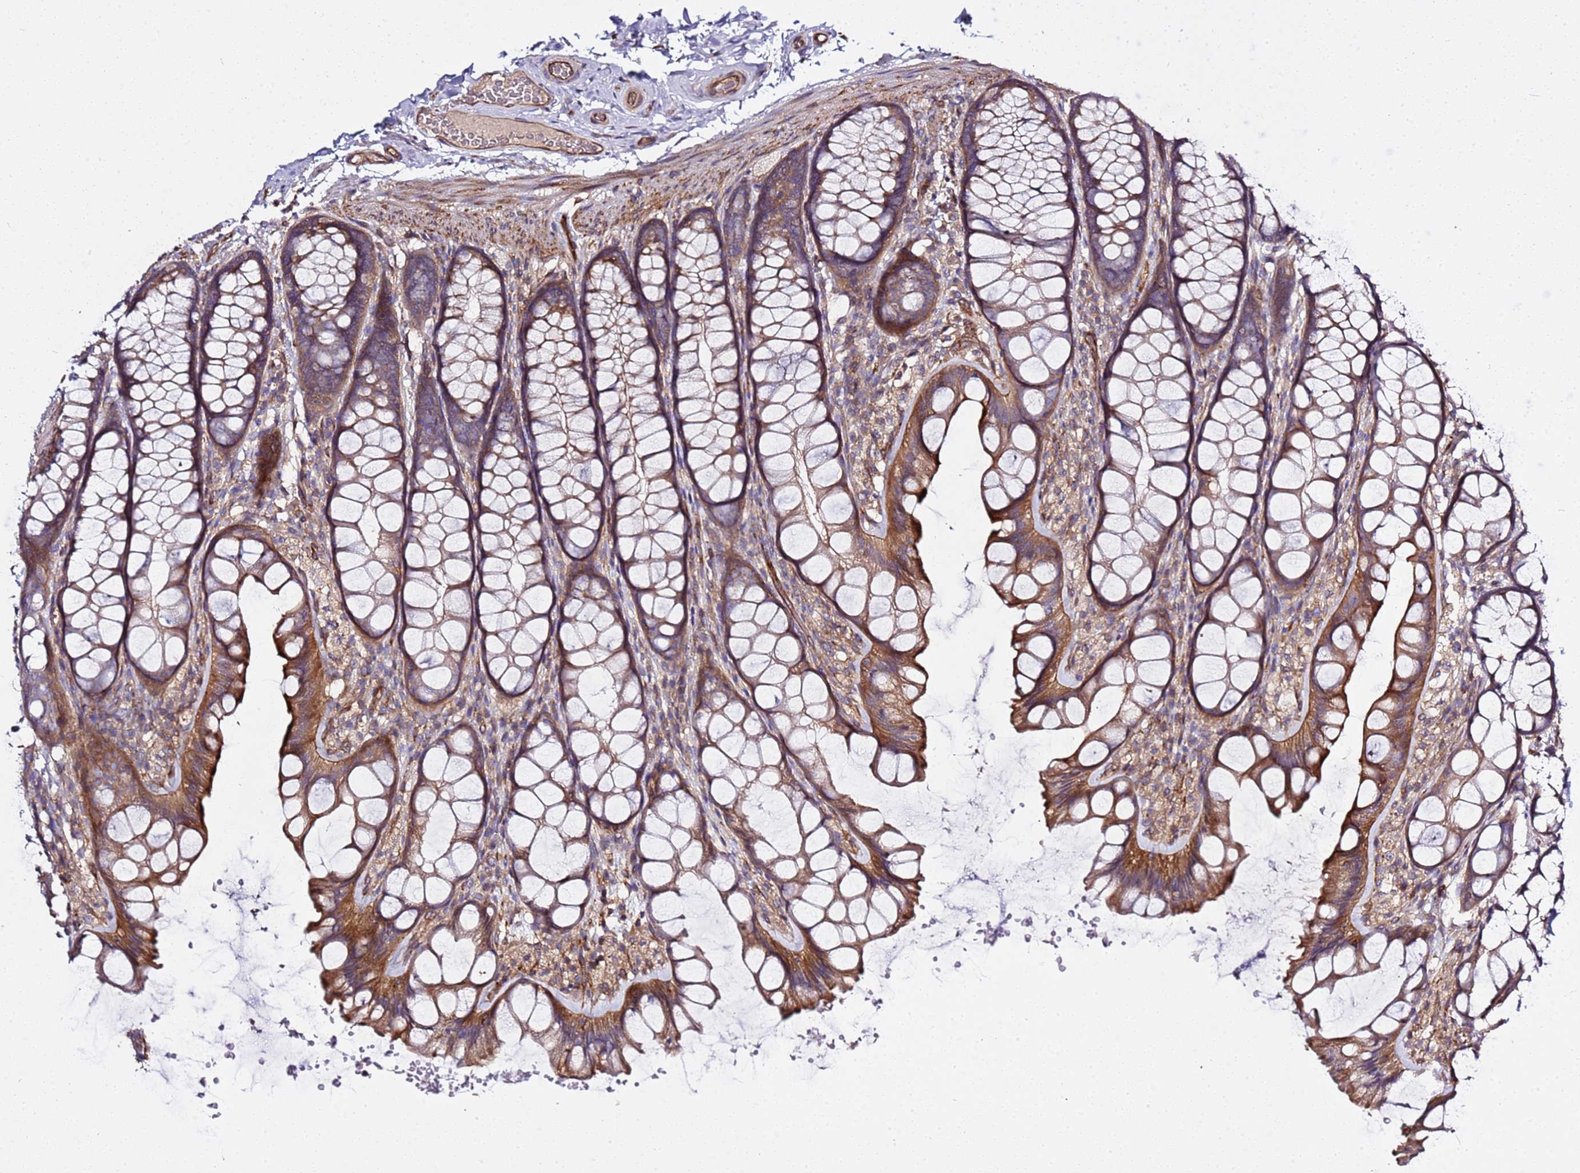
{"staining": {"intensity": "strong", "quantity": ">75%", "location": "cytoplasmic/membranous"}, "tissue": "colon", "cell_type": "Endothelial cells", "image_type": "normal", "snomed": [{"axis": "morphology", "description": "Normal tissue, NOS"}, {"axis": "topography", "description": "Colon"}], "caption": "Immunohistochemistry photomicrograph of normal human colon stained for a protein (brown), which exhibits high levels of strong cytoplasmic/membranous expression in approximately >75% of endothelial cells.", "gene": "GNL1", "patient": {"sex": "male", "age": 47}}